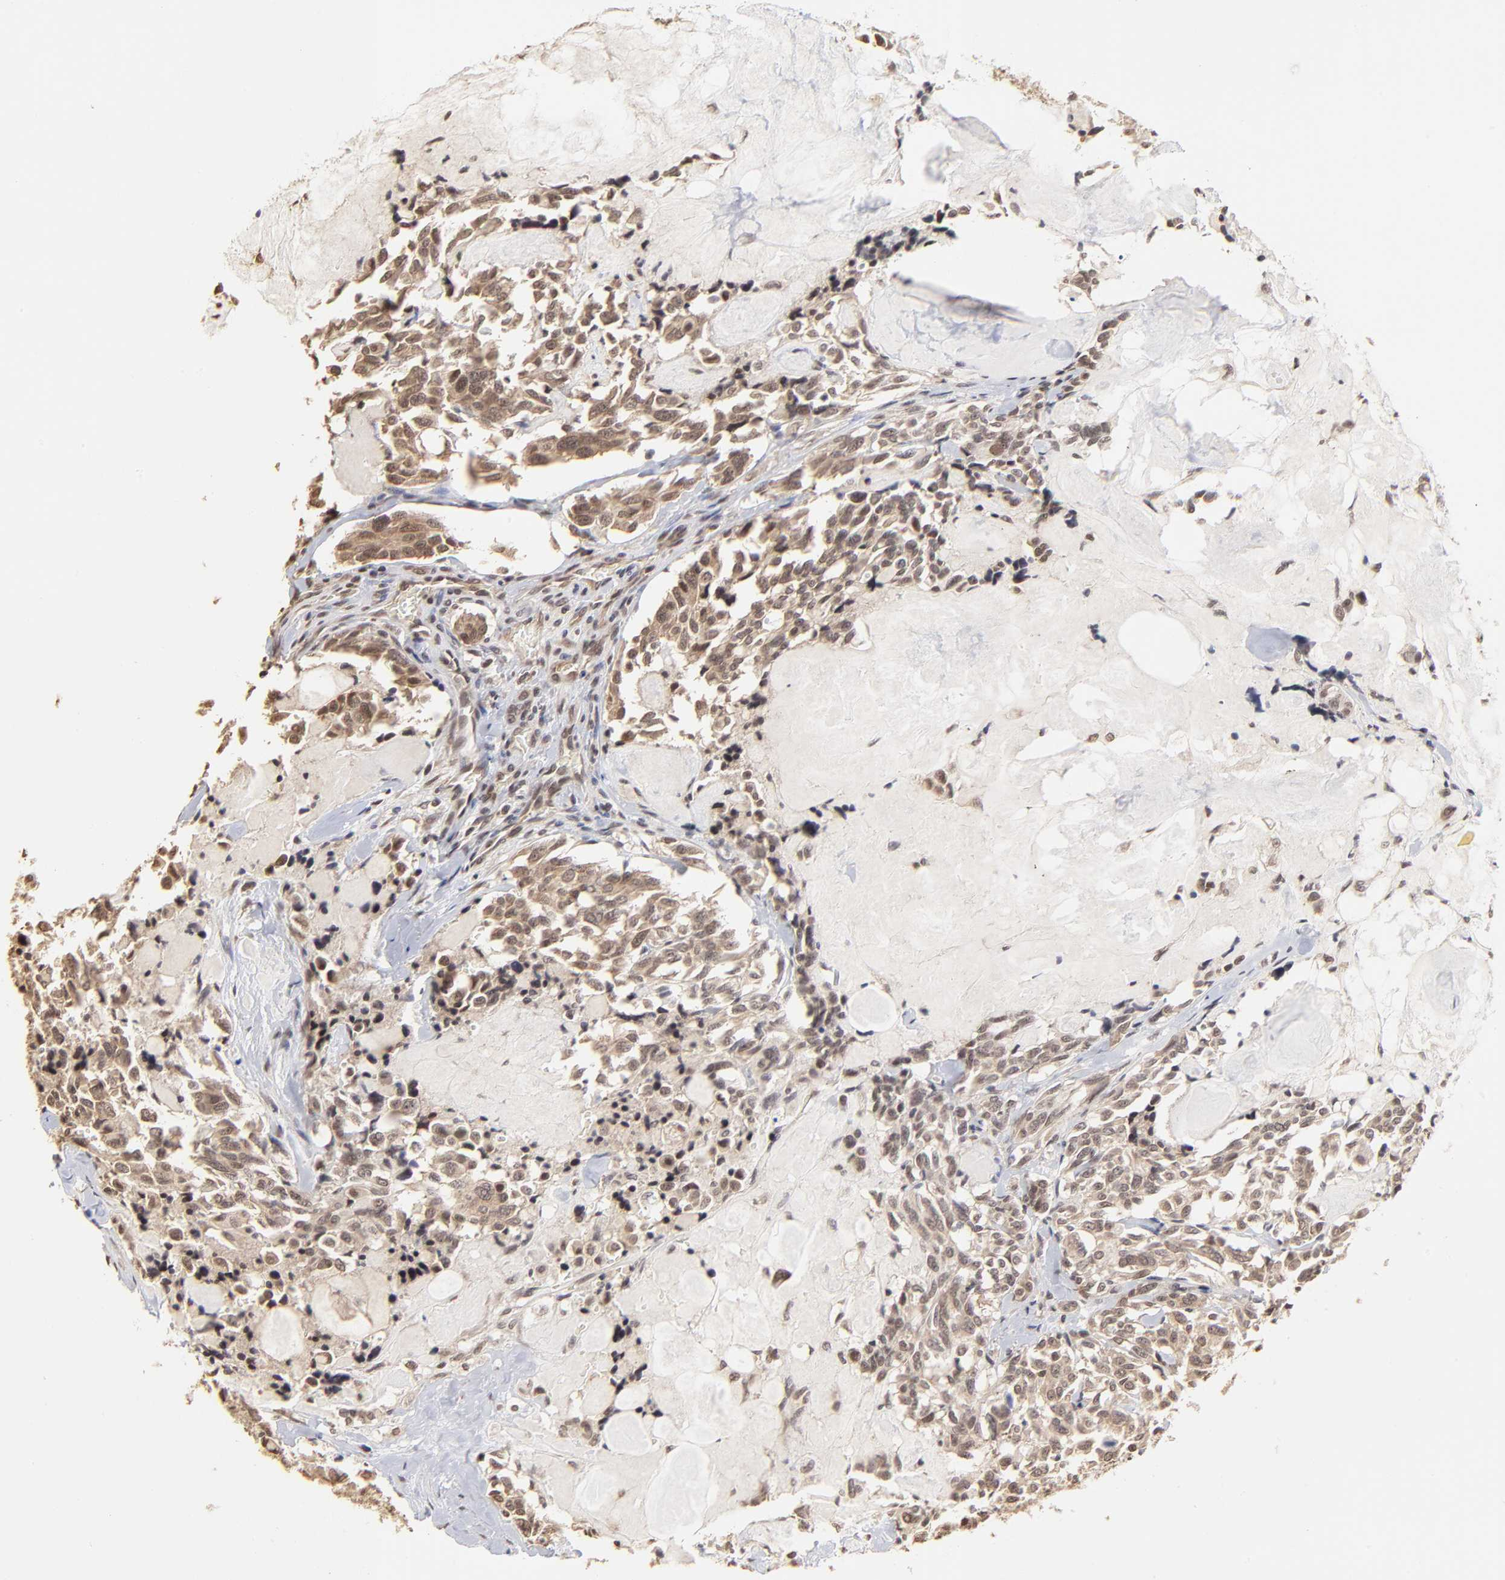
{"staining": {"intensity": "weak", "quantity": "25%-75%", "location": "cytoplasmic/membranous,nuclear"}, "tissue": "thyroid cancer", "cell_type": "Tumor cells", "image_type": "cancer", "snomed": [{"axis": "morphology", "description": "Carcinoma, NOS"}, {"axis": "morphology", "description": "Carcinoid, malignant, NOS"}, {"axis": "topography", "description": "Thyroid gland"}], "caption": "Protein analysis of carcinoma (thyroid) tissue shows weak cytoplasmic/membranous and nuclear staining in approximately 25%-75% of tumor cells. (DAB IHC with brightfield microscopy, high magnification).", "gene": "BRPF1", "patient": {"sex": "male", "age": 33}}